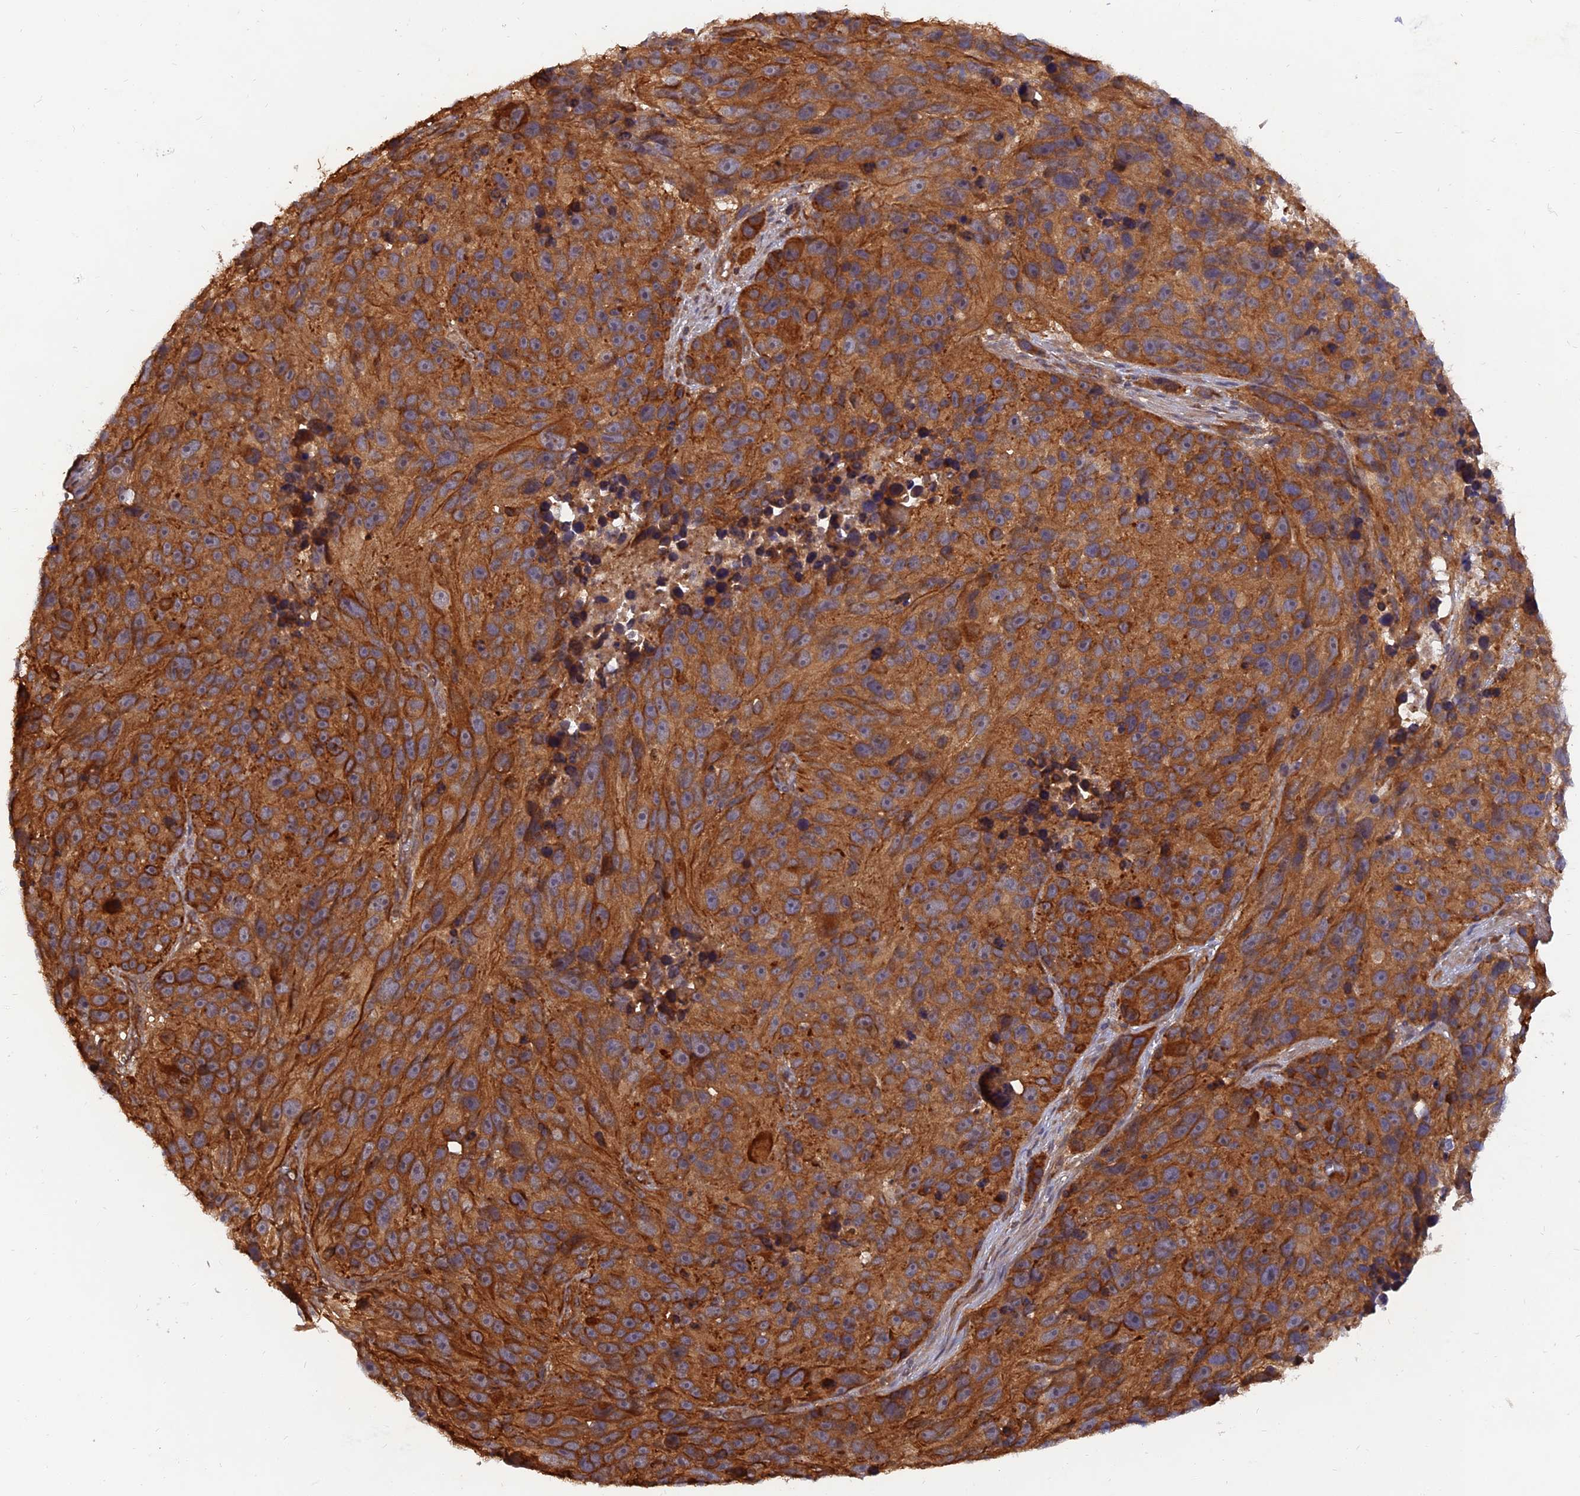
{"staining": {"intensity": "strong", "quantity": ">75%", "location": "cytoplasmic/membranous"}, "tissue": "melanoma", "cell_type": "Tumor cells", "image_type": "cancer", "snomed": [{"axis": "morphology", "description": "Malignant melanoma, NOS"}, {"axis": "topography", "description": "Skin"}], "caption": "Malignant melanoma tissue shows strong cytoplasmic/membranous positivity in about >75% of tumor cells The staining was performed using DAB (3,3'-diaminobenzidine) to visualize the protein expression in brown, while the nuclei were stained in blue with hematoxylin (Magnification: 20x).", "gene": "WDR41", "patient": {"sex": "male", "age": 84}}